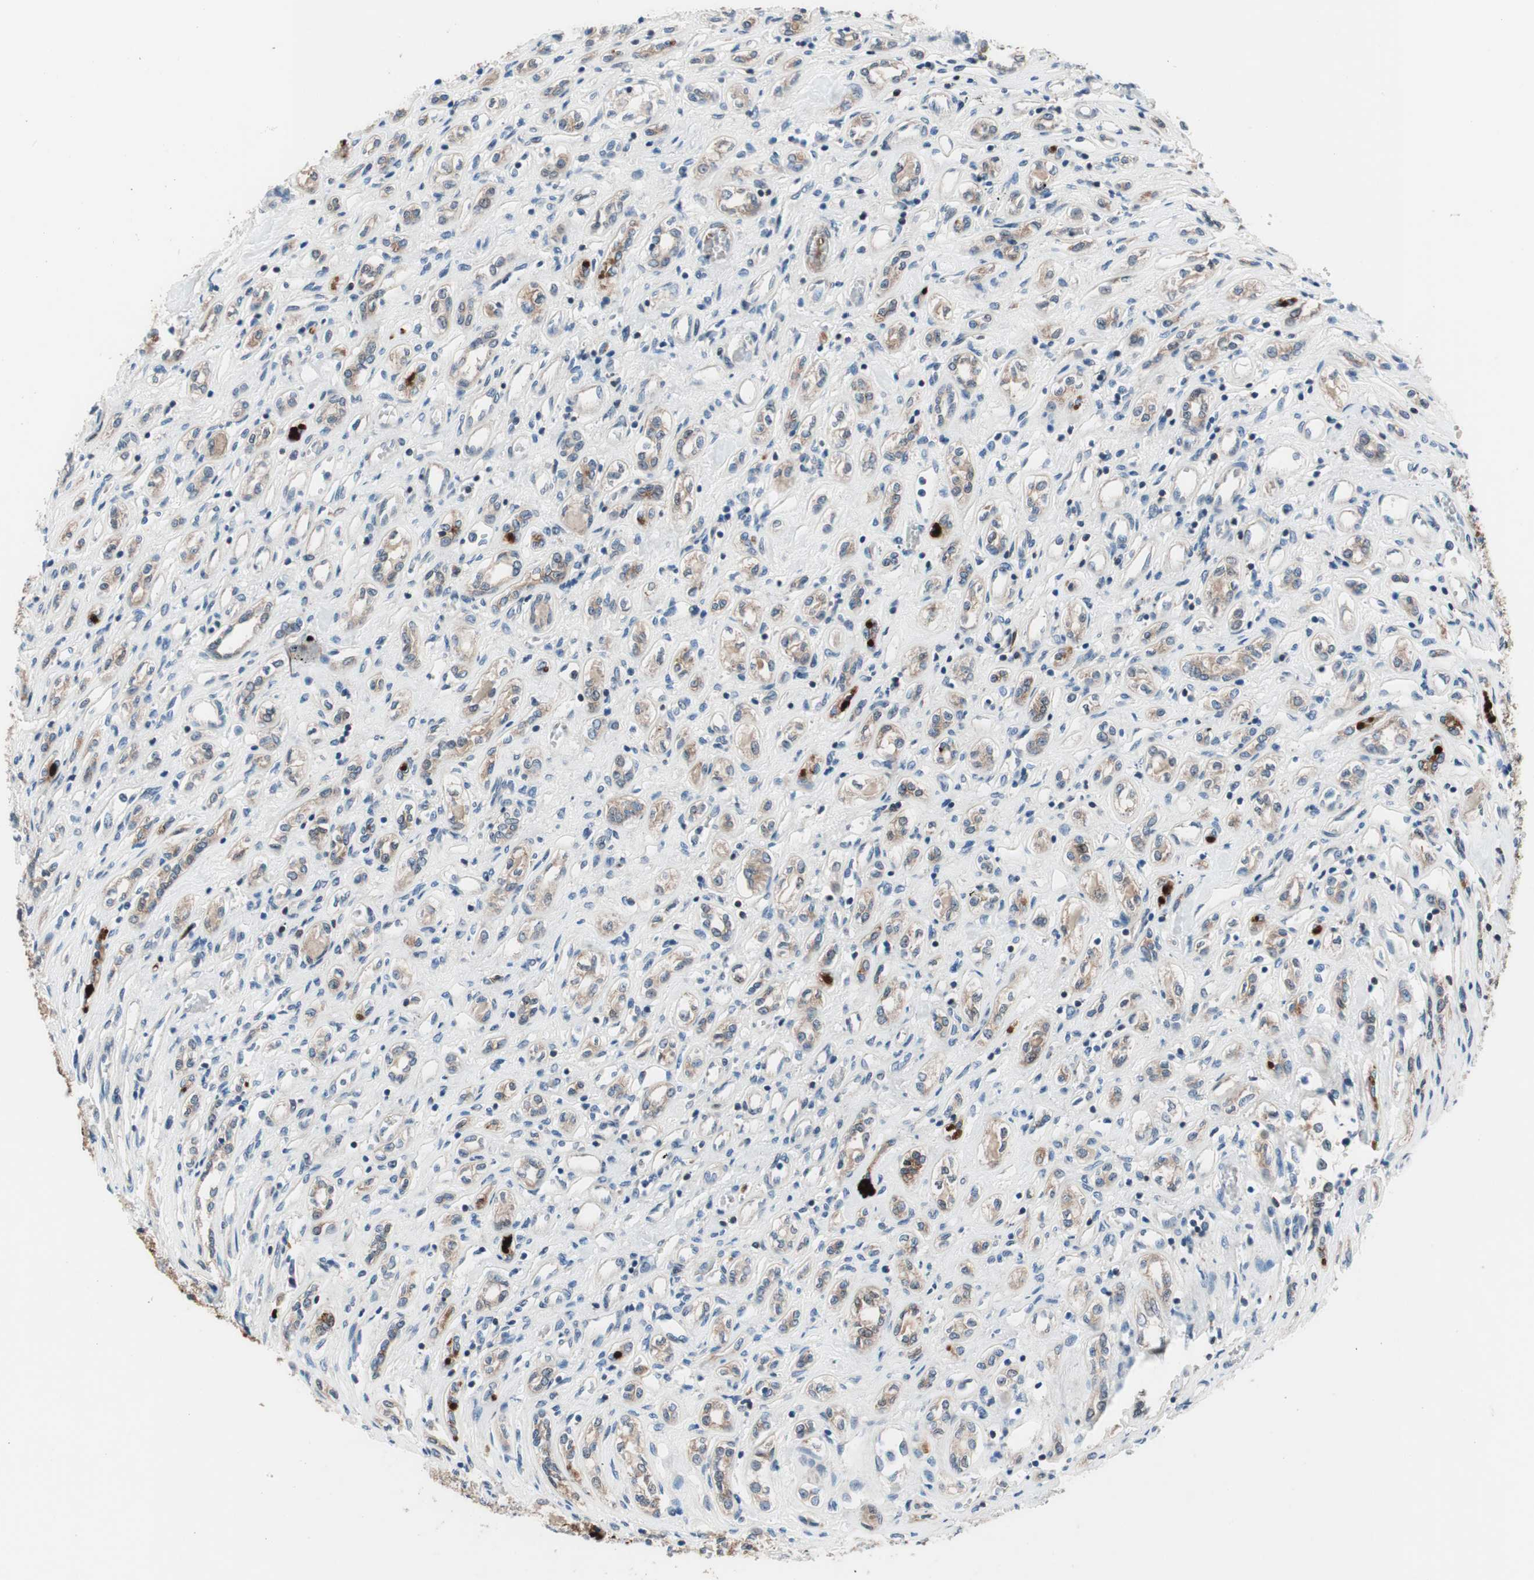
{"staining": {"intensity": "weak", "quantity": ">75%", "location": "cytoplasmic/membranous,nuclear"}, "tissue": "renal cancer", "cell_type": "Tumor cells", "image_type": "cancer", "snomed": [{"axis": "morphology", "description": "Adenocarcinoma, NOS"}, {"axis": "topography", "description": "Kidney"}], "caption": "Weak cytoplasmic/membranous and nuclear protein staining is seen in about >75% of tumor cells in adenocarcinoma (renal).", "gene": "PRDX2", "patient": {"sex": "female", "age": 70}}